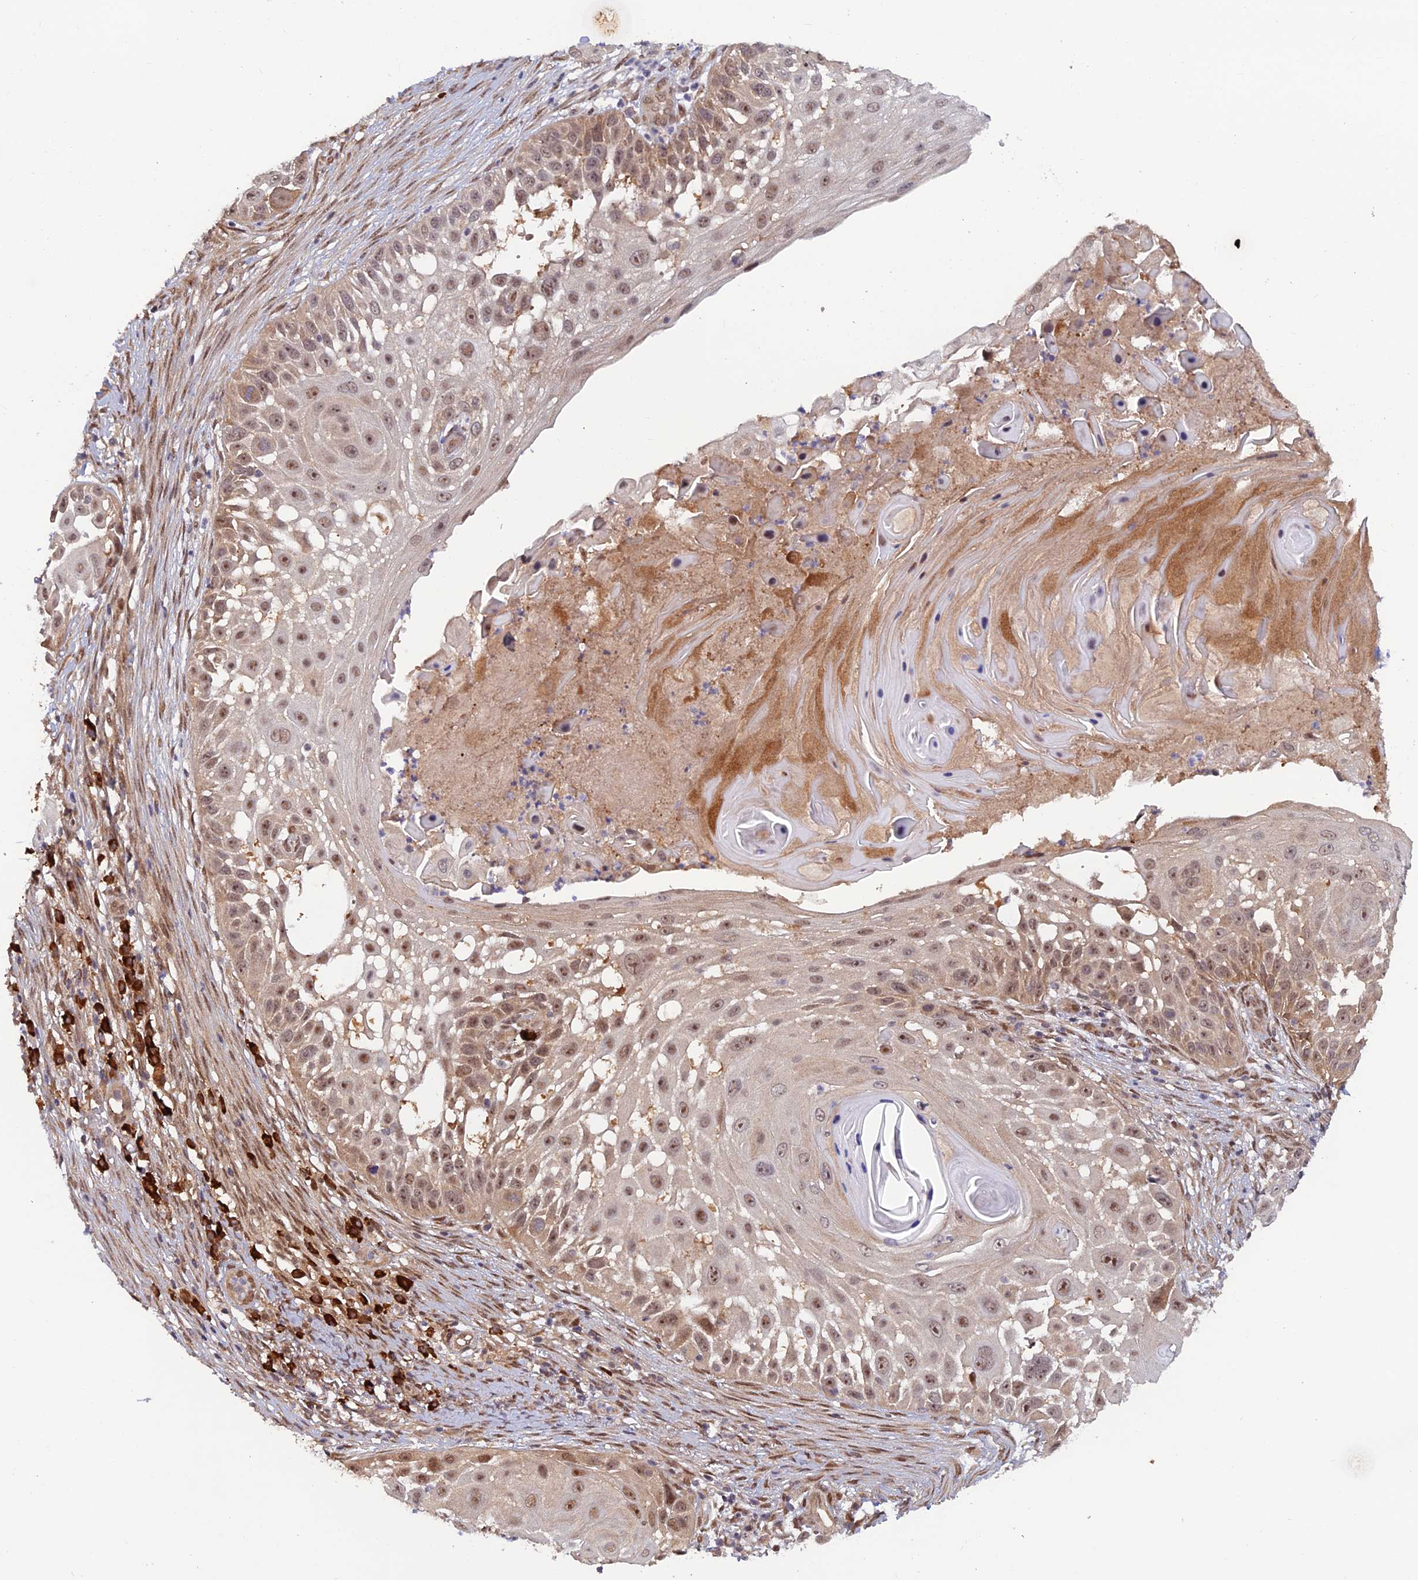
{"staining": {"intensity": "weak", "quantity": ">75%", "location": "nuclear"}, "tissue": "skin cancer", "cell_type": "Tumor cells", "image_type": "cancer", "snomed": [{"axis": "morphology", "description": "Squamous cell carcinoma, NOS"}, {"axis": "topography", "description": "Skin"}], "caption": "There is low levels of weak nuclear staining in tumor cells of squamous cell carcinoma (skin), as demonstrated by immunohistochemical staining (brown color).", "gene": "ZNF565", "patient": {"sex": "female", "age": 44}}